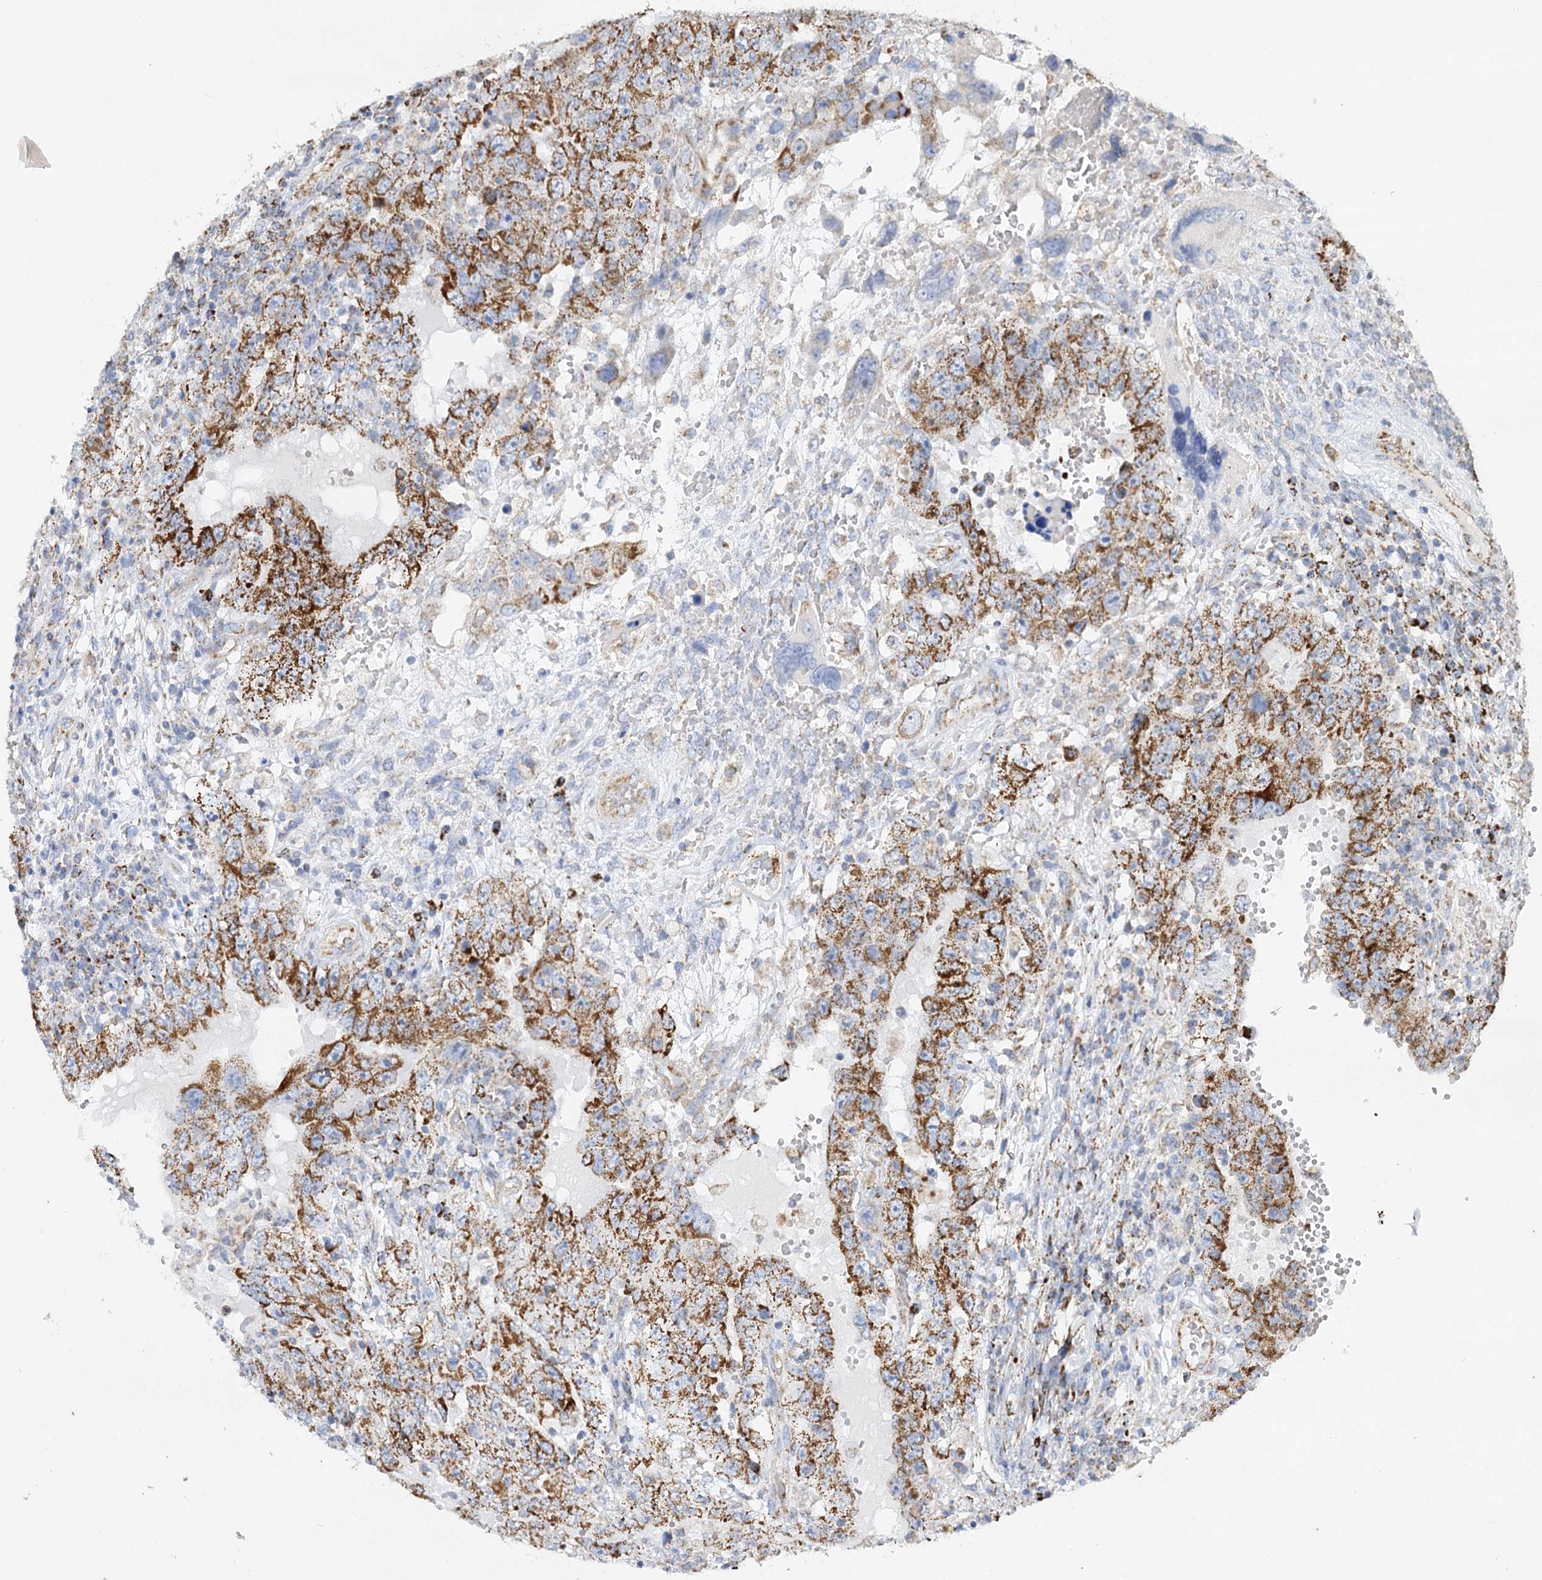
{"staining": {"intensity": "strong", "quantity": ">75%", "location": "cytoplasmic/membranous"}, "tissue": "testis cancer", "cell_type": "Tumor cells", "image_type": "cancer", "snomed": [{"axis": "morphology", "description": "Carcinoma, Embryonal, NOS"}, {"axis": "topography", "description": "Testis"}], "caption": "This histopathology image displays testis cancer stained with immunohistochemistry to label a protein in brown. The cytoplasmic/membranous of tumor cells show strong positivity for the protein. Nuclei are counter-stained blue.", "gene": "DHTKD1", "patient": {"sex": "male", "age": 26}}